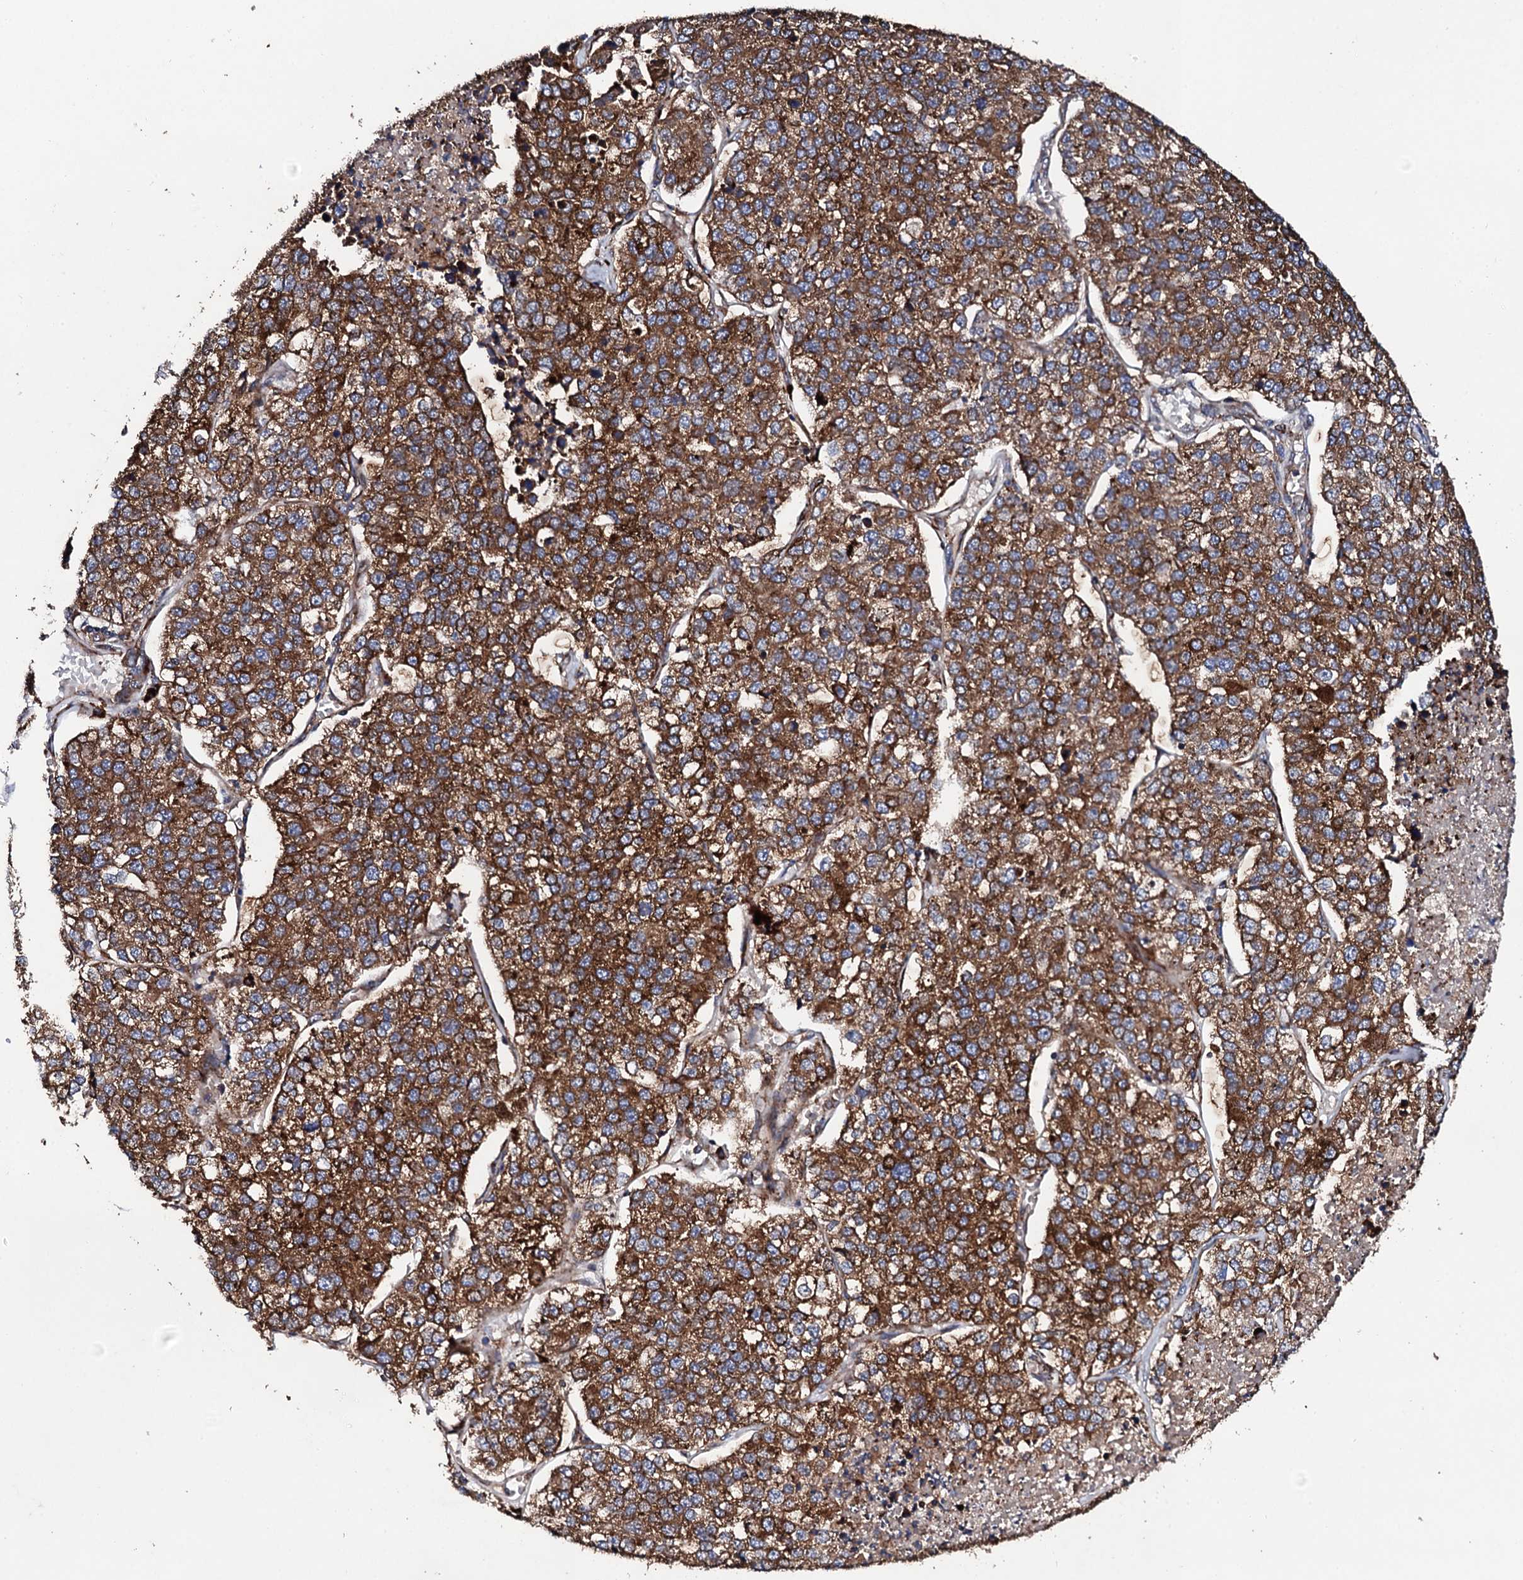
{"staining": {"intensity": "strong", "quantity": ">75%", "location": "cytoplasmic/membranous"}, "tissue": "lung cancer", "cell_type": "Tumor cells", "image_type": "cancer", "snomed": [{"axis": "morphology", "description": "Adenocarcinoma, NOS"}, {"axis": "topography", "description": "Lung"}], "caption": "Lung adenocarcinoma stained with DAB (3,3'-diaminobenzidine) immunohistochemistry (IHC) demonstrates high levels of strong cytoplasmic/membranous positivity in approximately >75% of tumor cells. The protein is shown in brown color, while the nuclei are stained blue.", "gene": "LIPT2", "patient": {"sex": "male", "age": 49}}